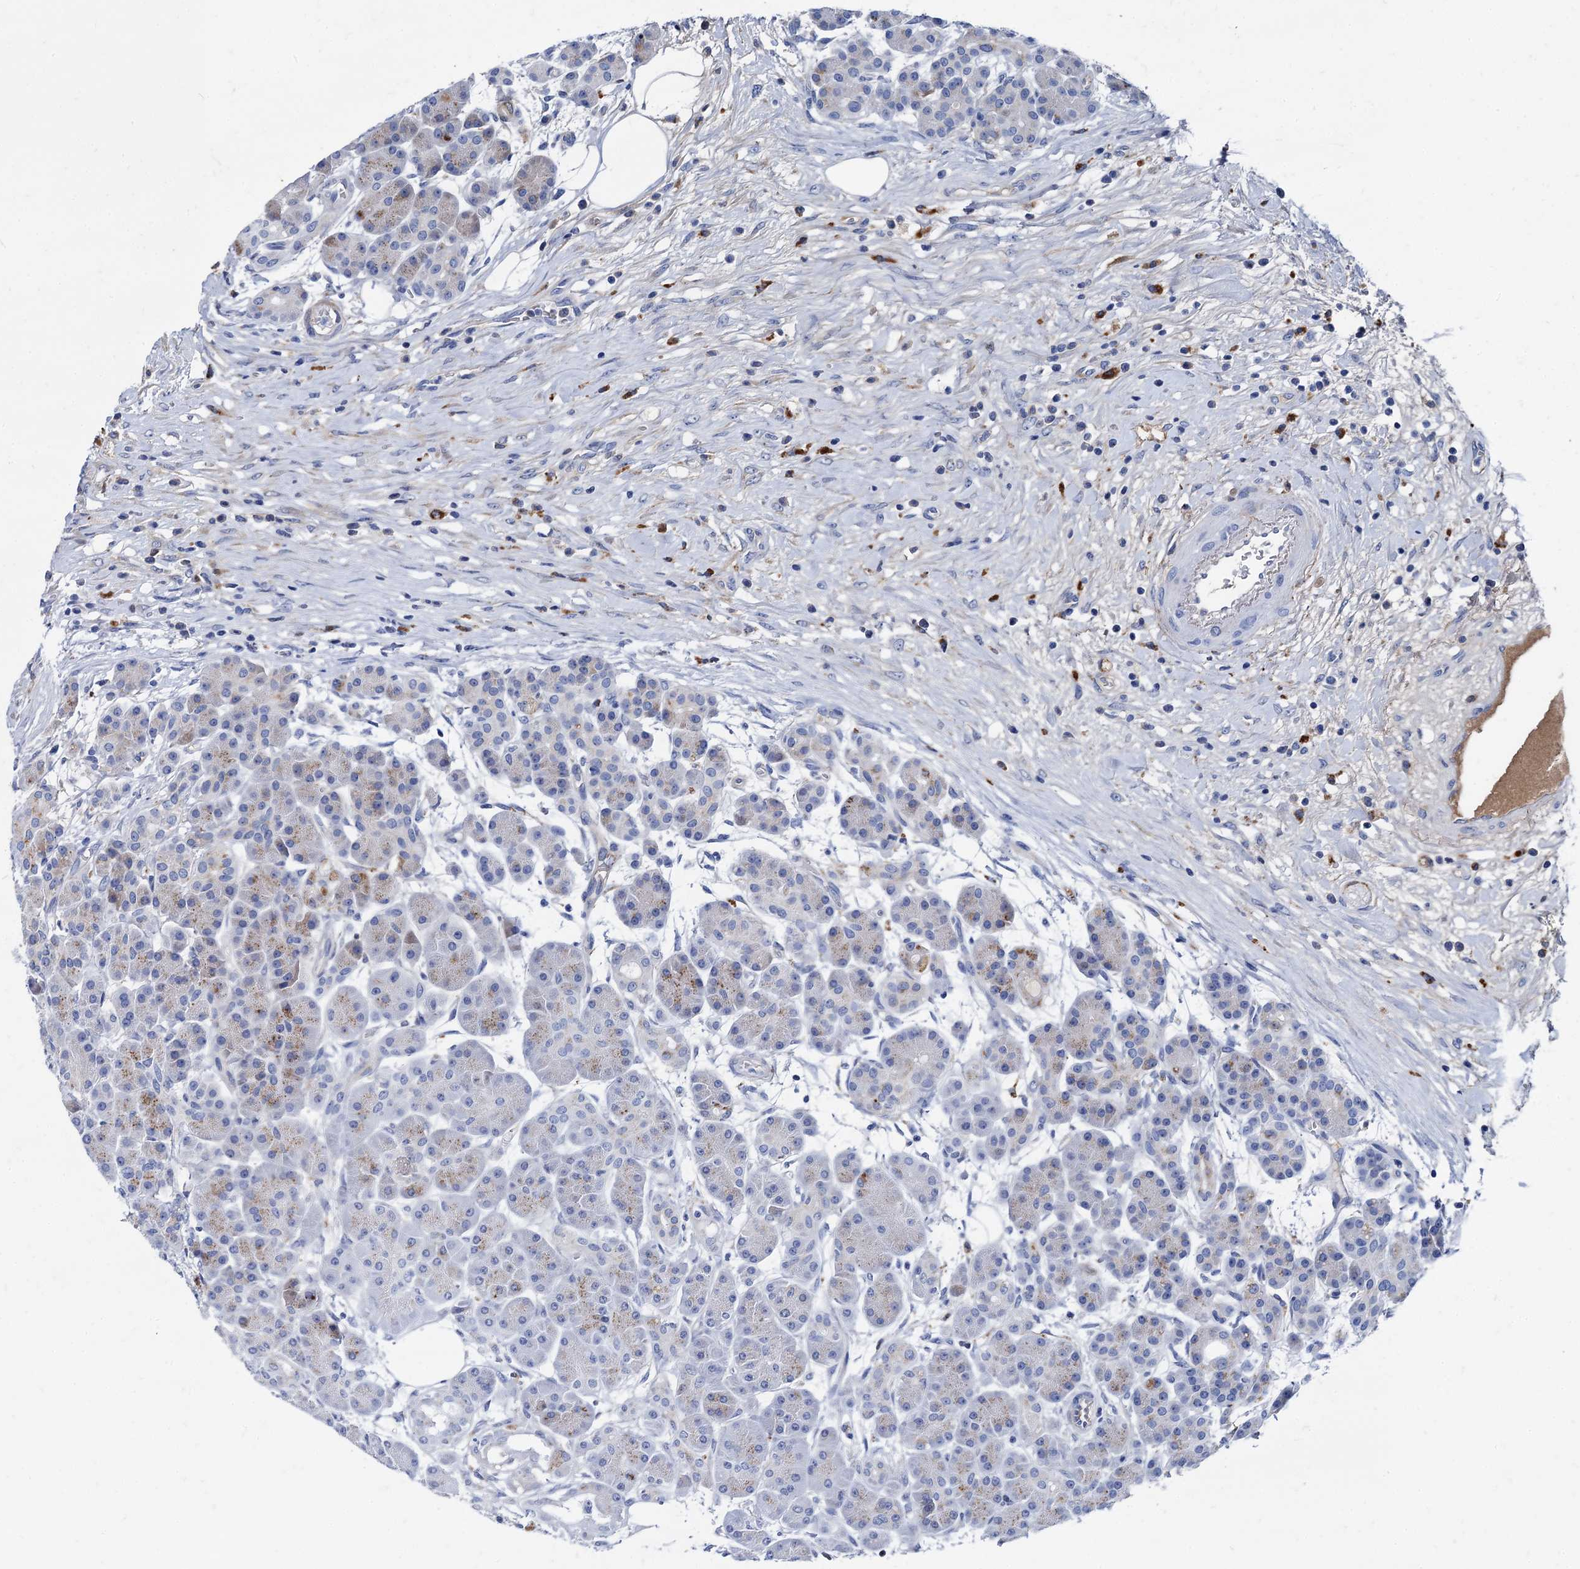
{"staining": {"intensity": "weak", "quantity": "<25%", "location": "cytoplasmic/membranous"}, "tissue": "pancreas", "cell_type": "Exocrine glandular cells", "image_type": "normal", "snomed": [{"axis": "morphology", "description": "Normal tissue, NOS"}, {"axis": "topography", "description": "Pancreas"}], "caption": "Pancreas stained for a protein using immunohistochemistry (IHC) shows no staining exocrine glandular cells.", "gene": "APOD", "patient": {"sex": "male", "age": 63}}